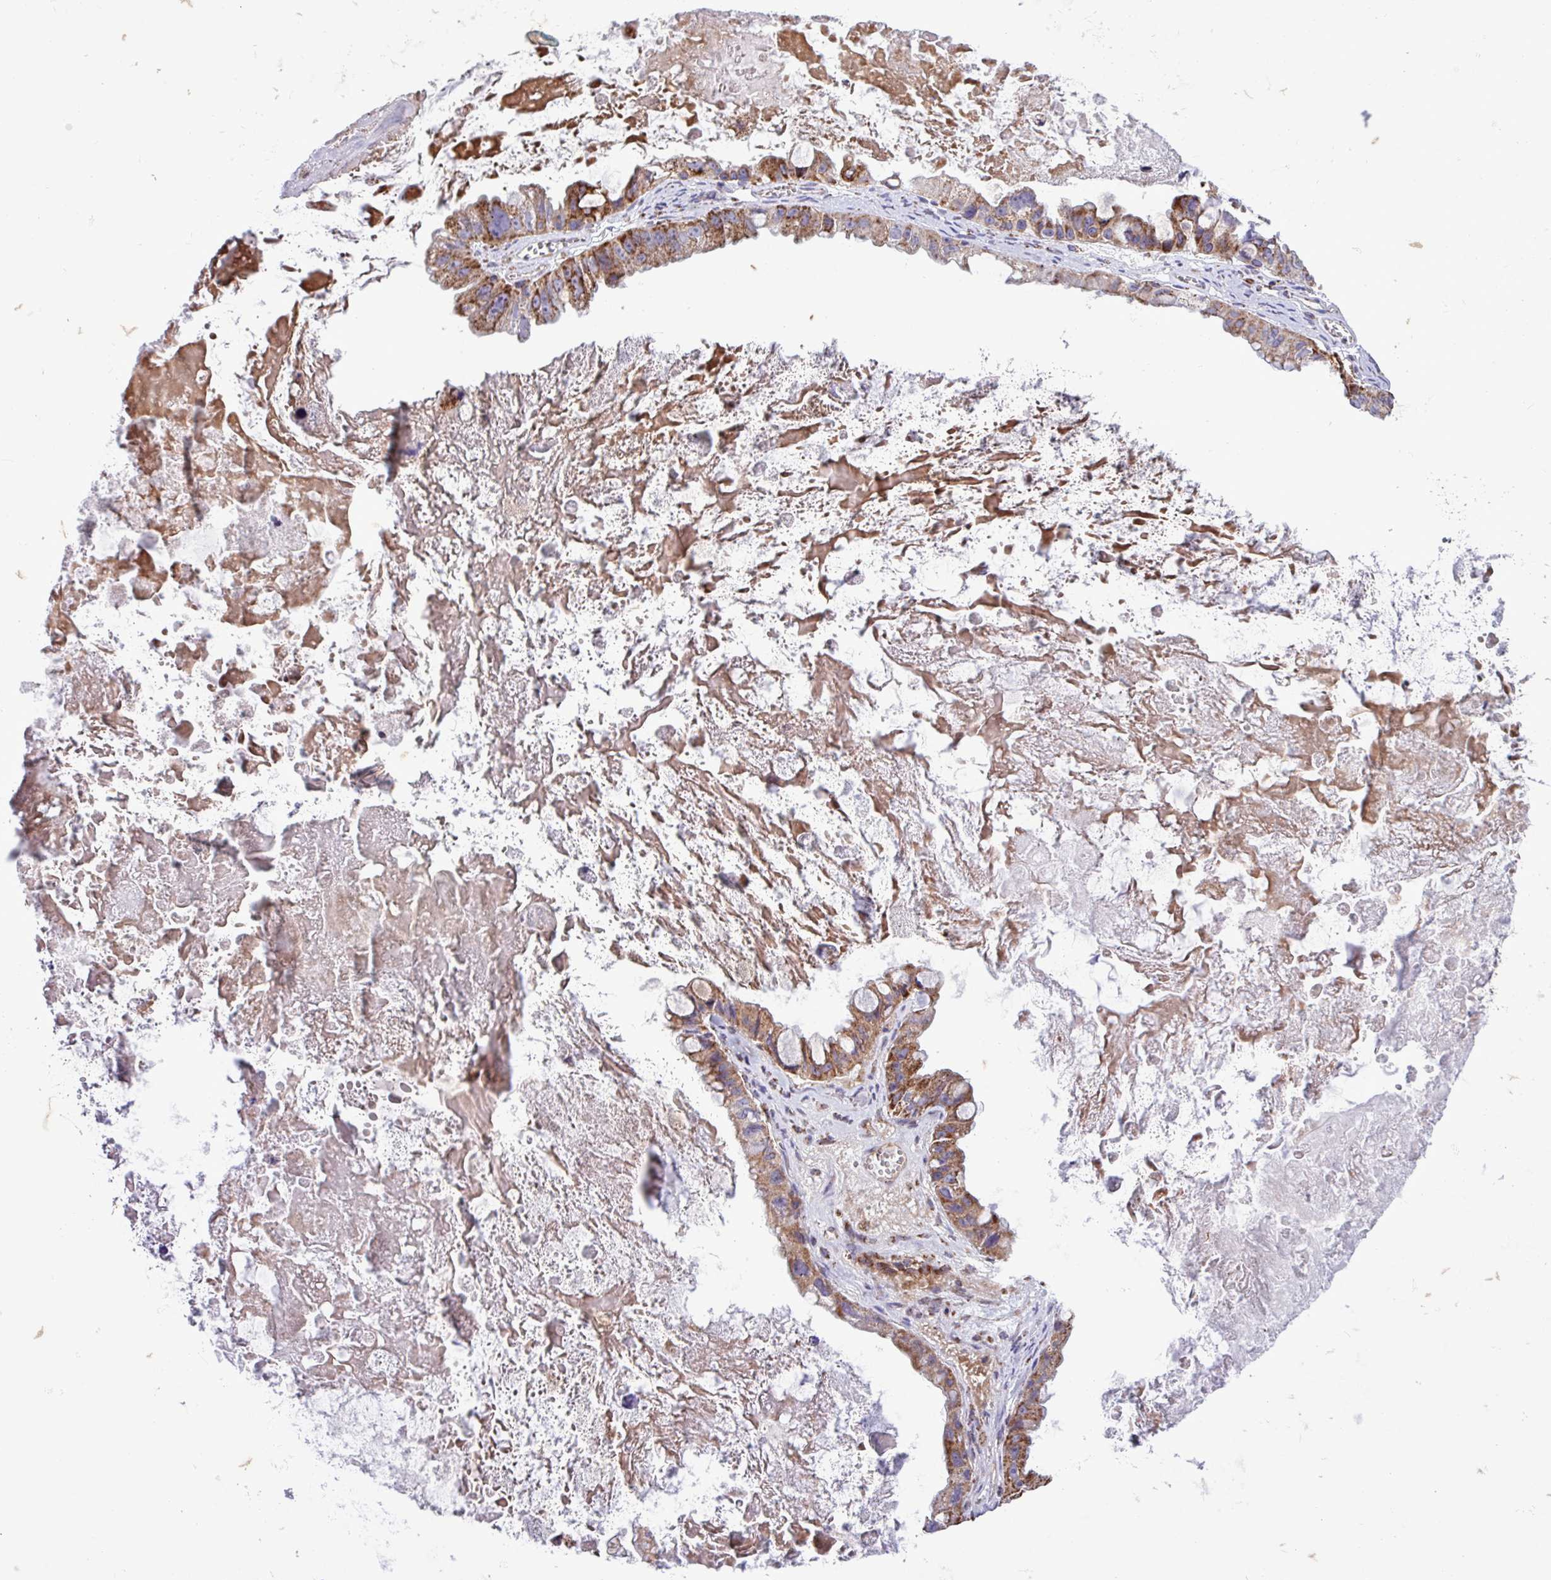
{"staining": {"intensity": "moderate", "quantity": ">75%", "location": "cytoplasmic/membranous"}, "tissue": "ovarian cancer", "cell_type": "Tumor cells", "image_type": "cancer", "snomed": [{"axis": "morphology", "description": "Cystadenocarcinoma, mucinous, NOS"}, {"axis": "topography", "description": "Ovary"}], "caption": "IHC histopathology image of neoplastic tissue: human mucinous cystadenocarcinoma (ovarian) stained using IHC demonstrates medium levels of moderate protein expression localized specifically in the cytoplasmic/membranous of tumor cells, appearing as a cytoplasmic/membranous brown color.", "gene": "RTL3", "patient": {"sex": "female", "age": 61}}